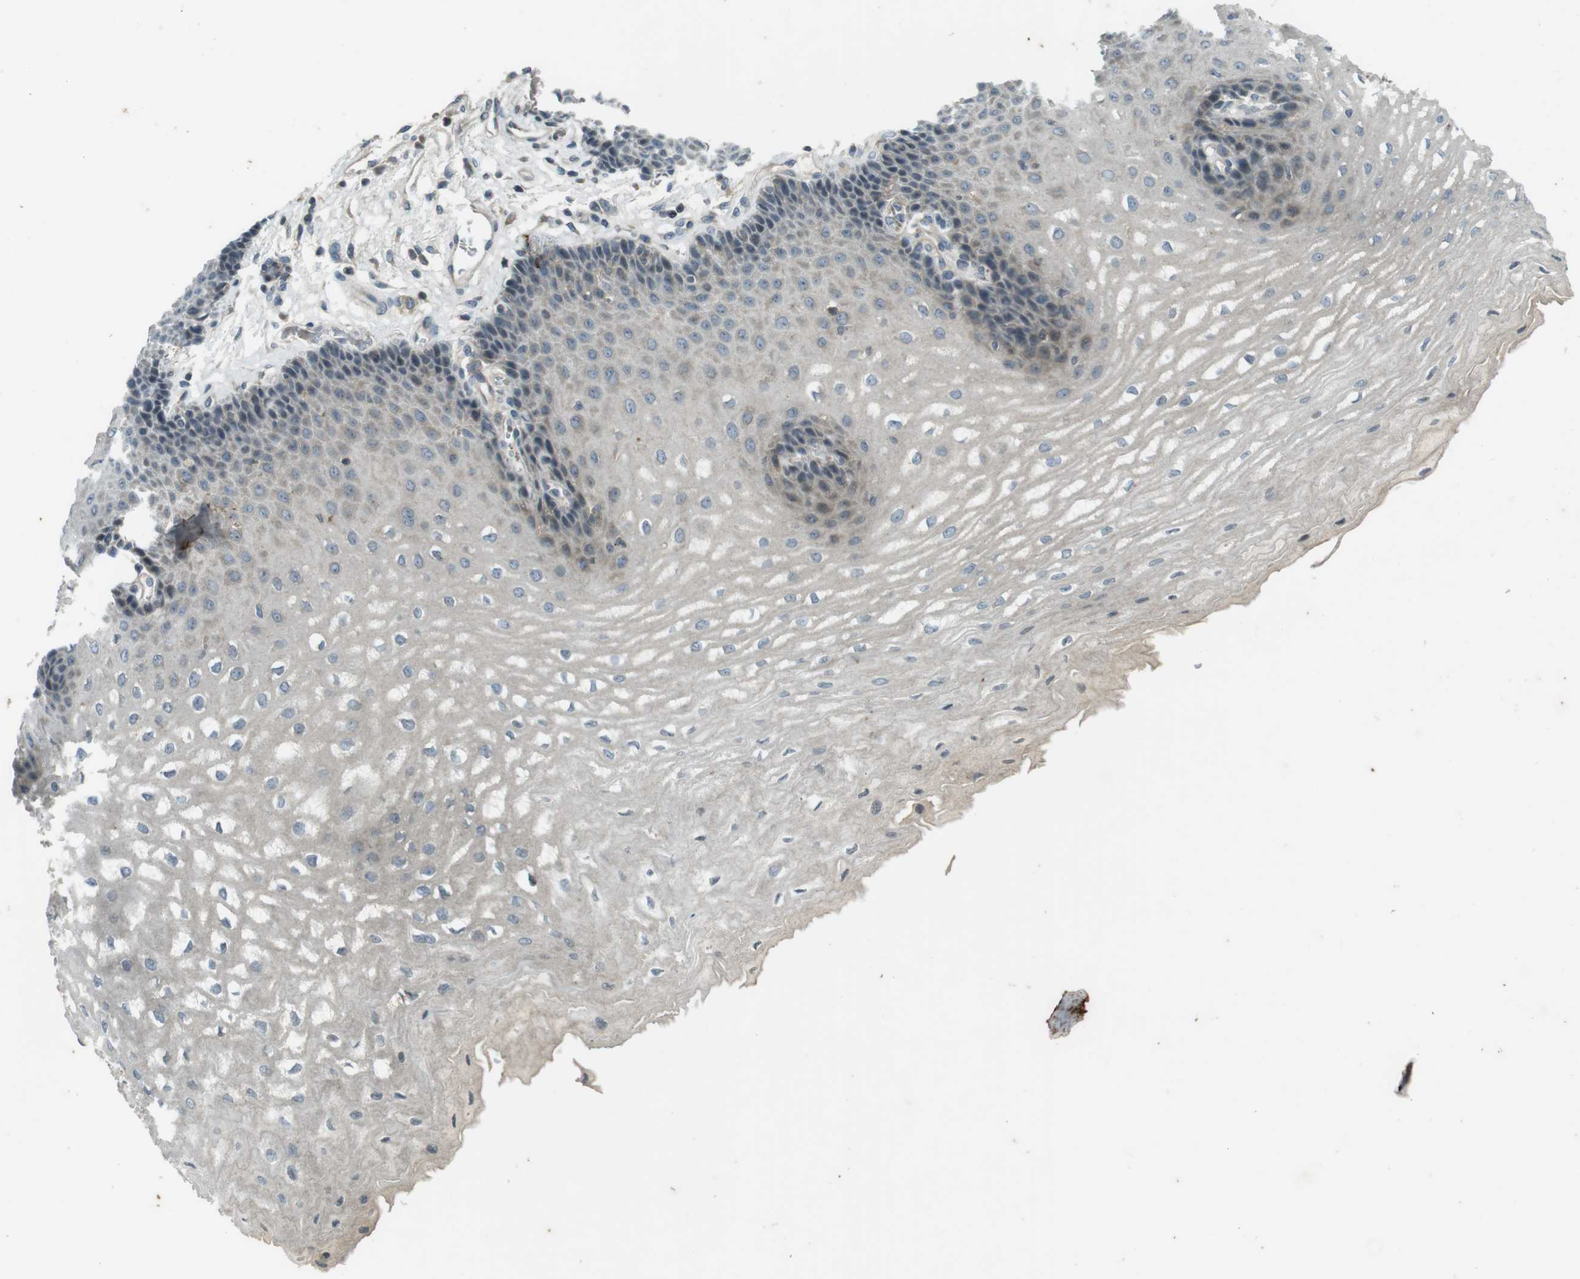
{"staining": {"intensity": "weak", "quantity": "<25%", "location": "cytoplasmic/membranous"}, "tissue": "esophagus", "cell_type": "Squamous epithelial cells", "image_type": "normal", "snomed": [{"axis": "morphology", "description": "Normal tissue, NOS"}, {"axis": "topography", "description": "Esophagus"}], "caption": "This is an IHC micrograph of unremarkable esophagus. There is no staining in squamous epithelial cells.", "gene": "ZYX", "patient": {"sex": "male", "age": 54}}